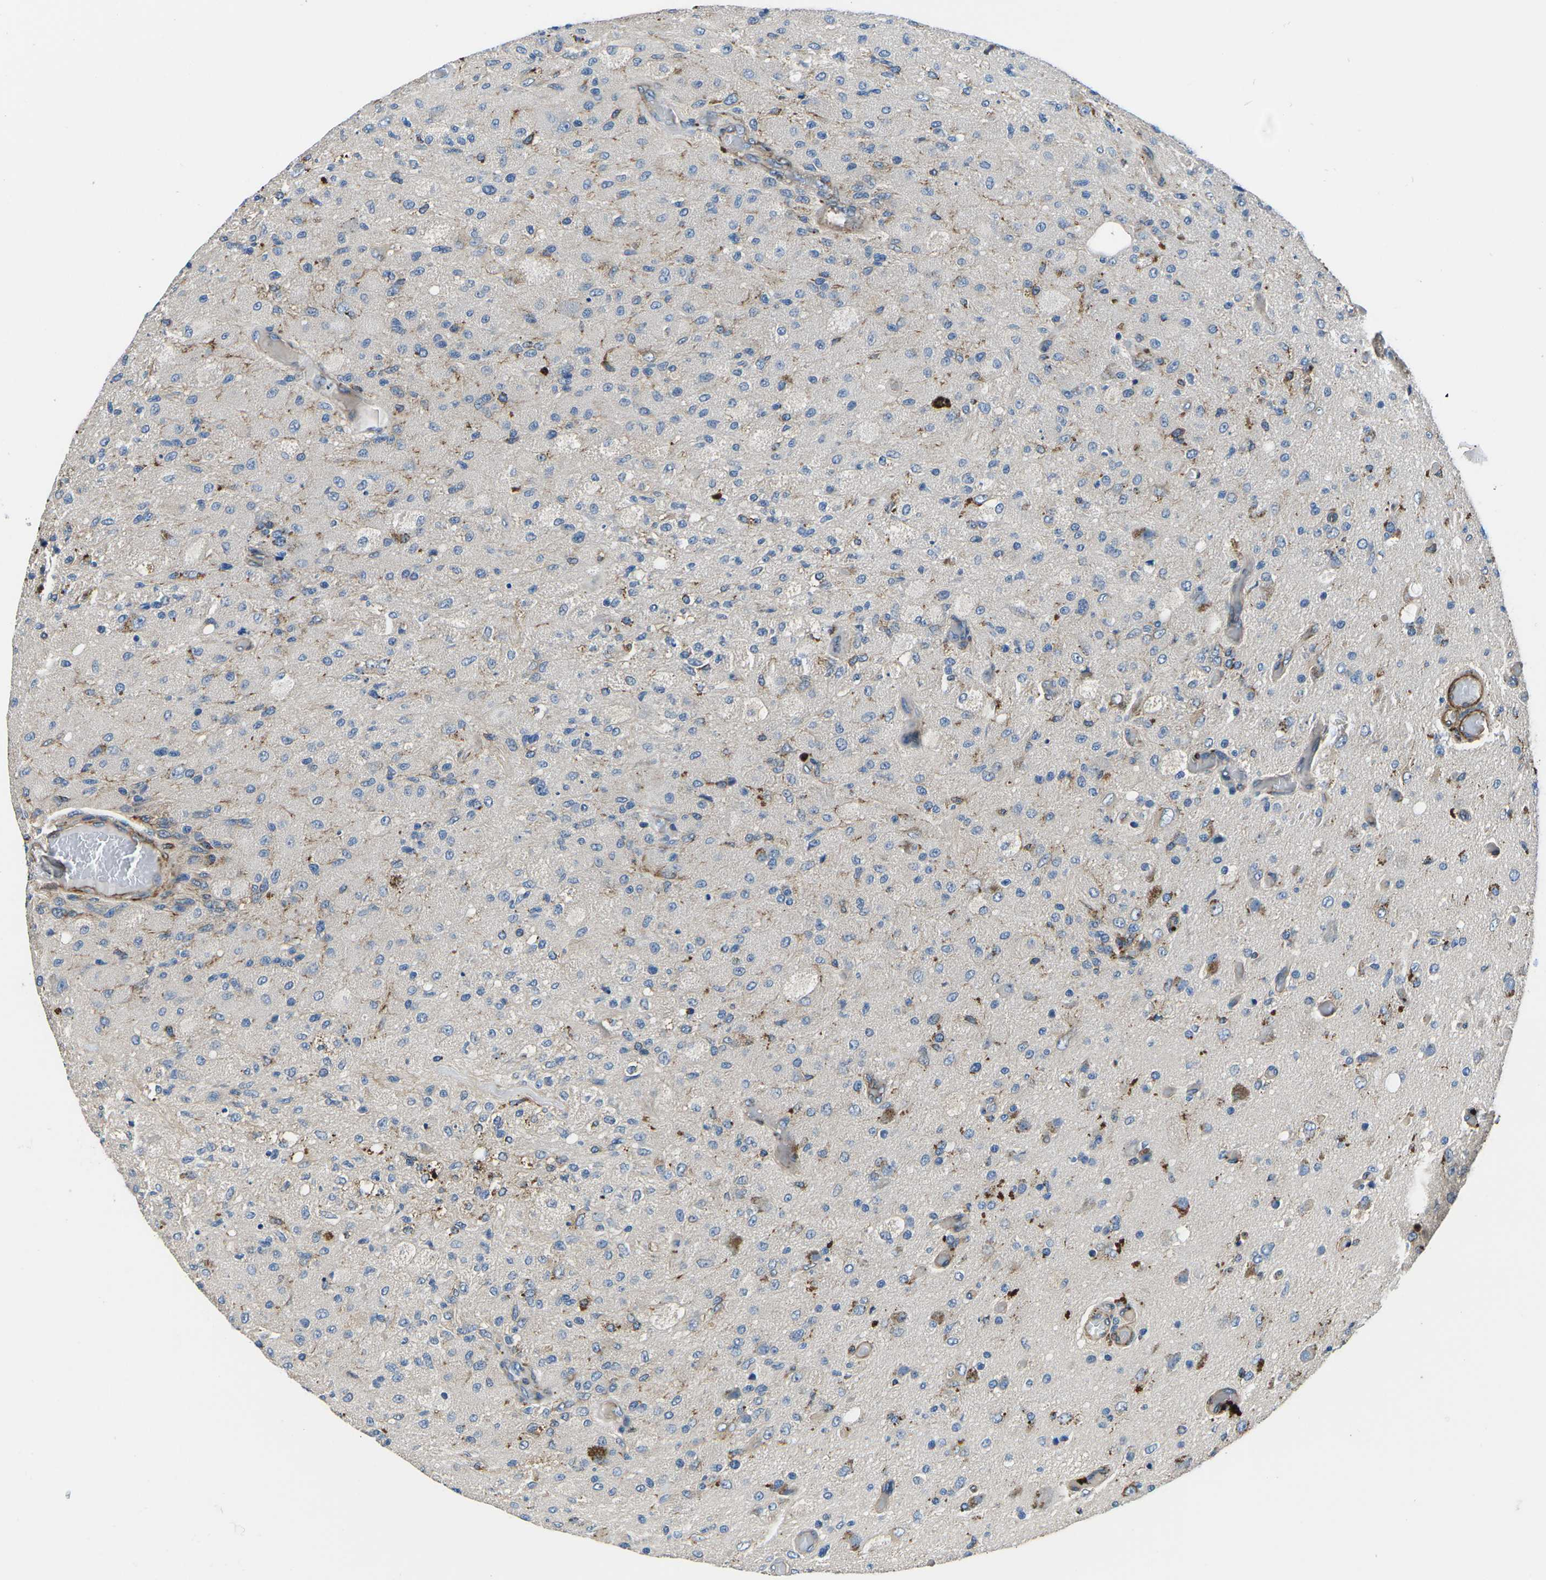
{"staining": {"intensity": "moderate", "quantity": "<25%", "location": "cytoplasmic/membranous"}, "tissue": "glioma", "cell_type": "Tumor cells", "image_type": "cancer", "snomed": [{"axis": "morphology", "description": "Normal tissue, NOS"}, {"axis": "morphology", "description": "Glioma, malignant, High grade"}, {"axis": "topography", "description": "Cerebral cortex"}], "caption": "Immunohistochemistry image of human malignant glioma (high-grade) stained for a protein (brown), which demonstrates low levels of moderate cytoplasmic/membranous positivity in approximately <25% of tumor cells.", "gene": "KCNJ15", "patient": {"sex": "male", "age": 77}}